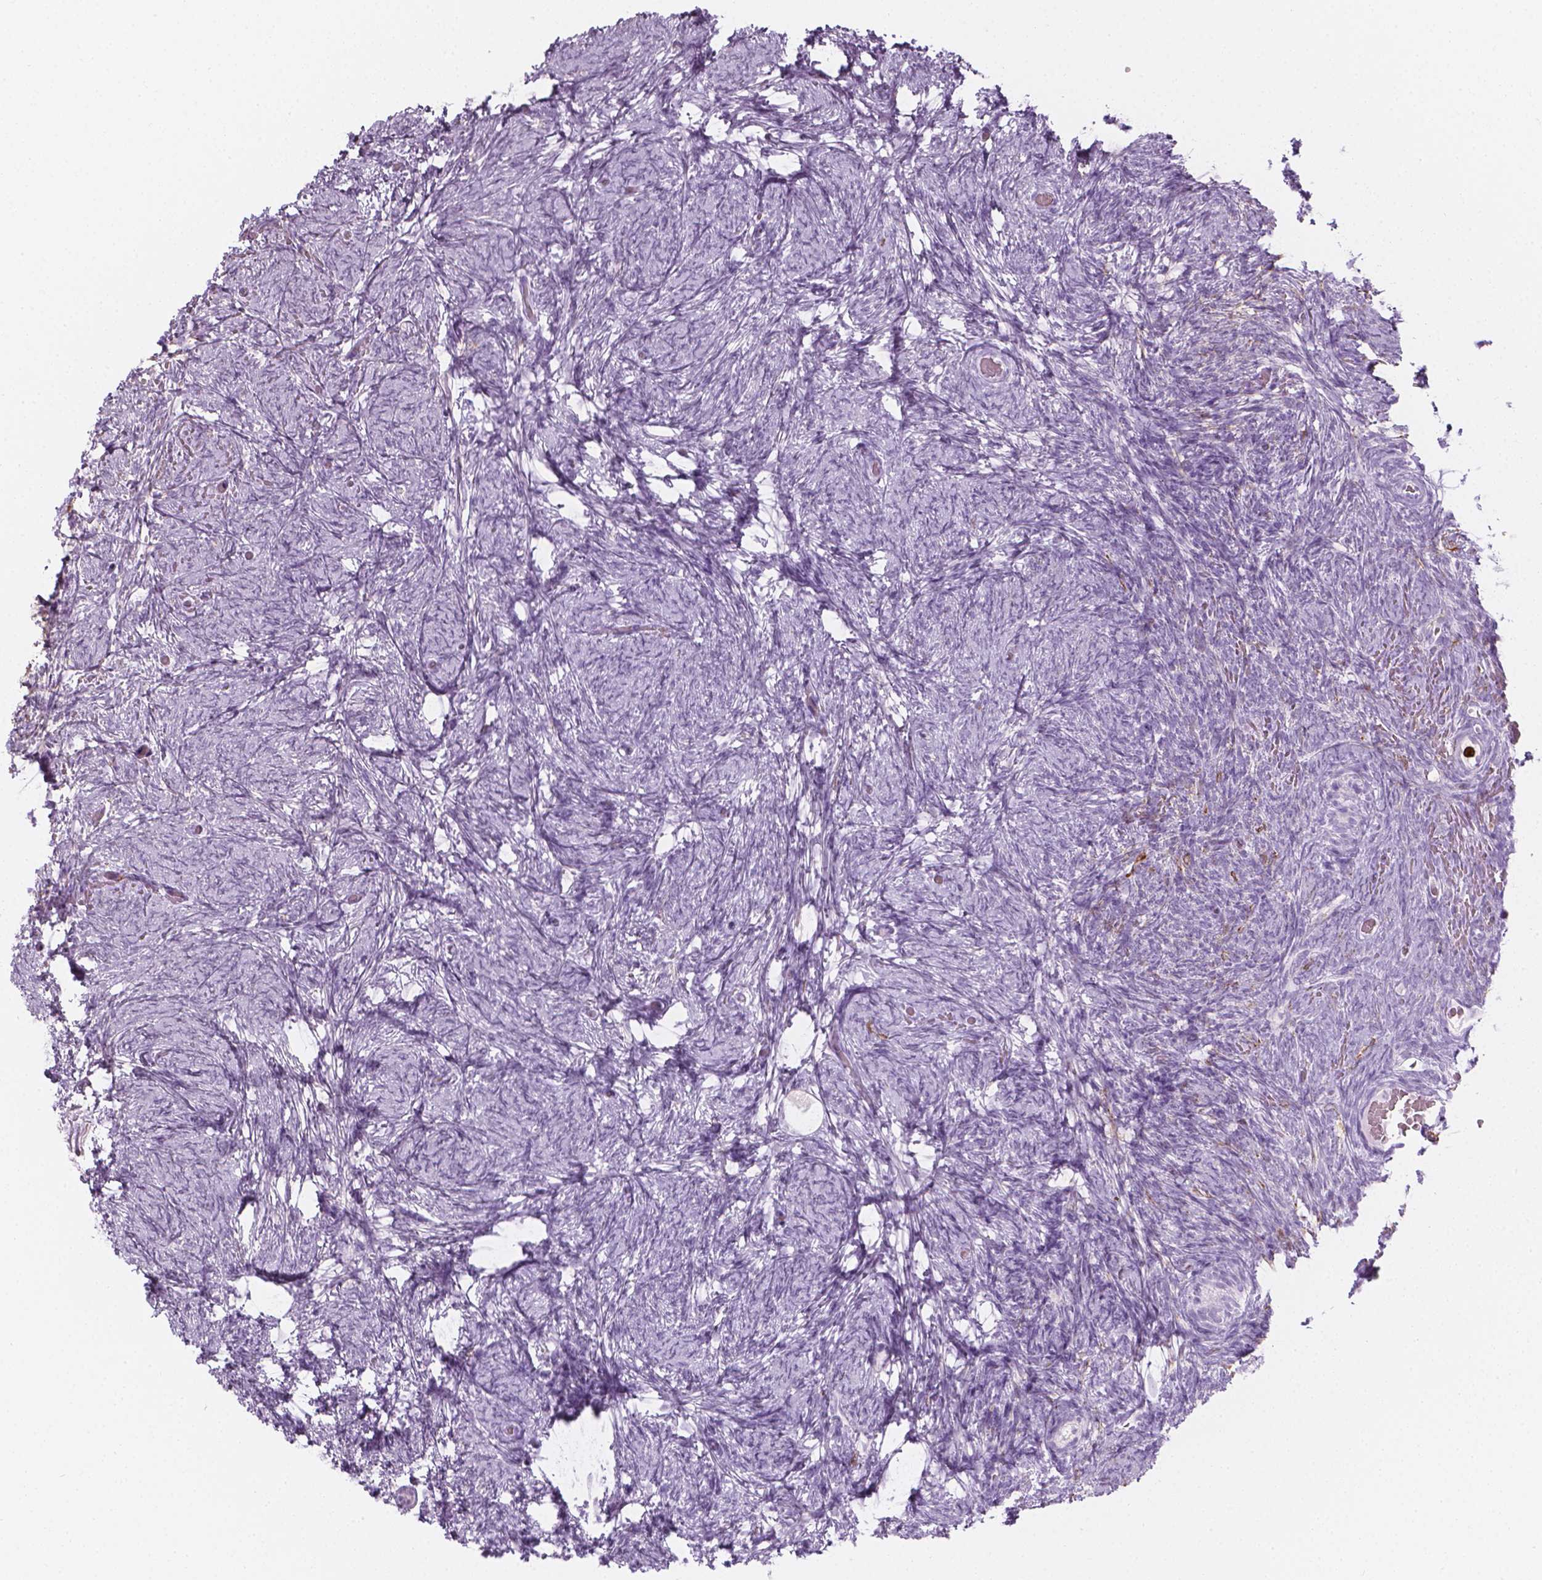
{"staining": {"intensity": "weak", "quantity": "<25%", "location": "cytoplasmic/membranous"}, "tissue": "ovary", "cell_type": "Ovarian stroma cells", "image_type": "normal", "snomed": [{"axis": "morphology", "description": "Normal tissue, NOS"}, {"axis": "topography", "description": "Ovary"}], "caption": "Ovarian stroma cells show no significant protein staining in unremarkable ovary.", "gene": "CES1", "patient": {"sex": "female", "age": 34}}